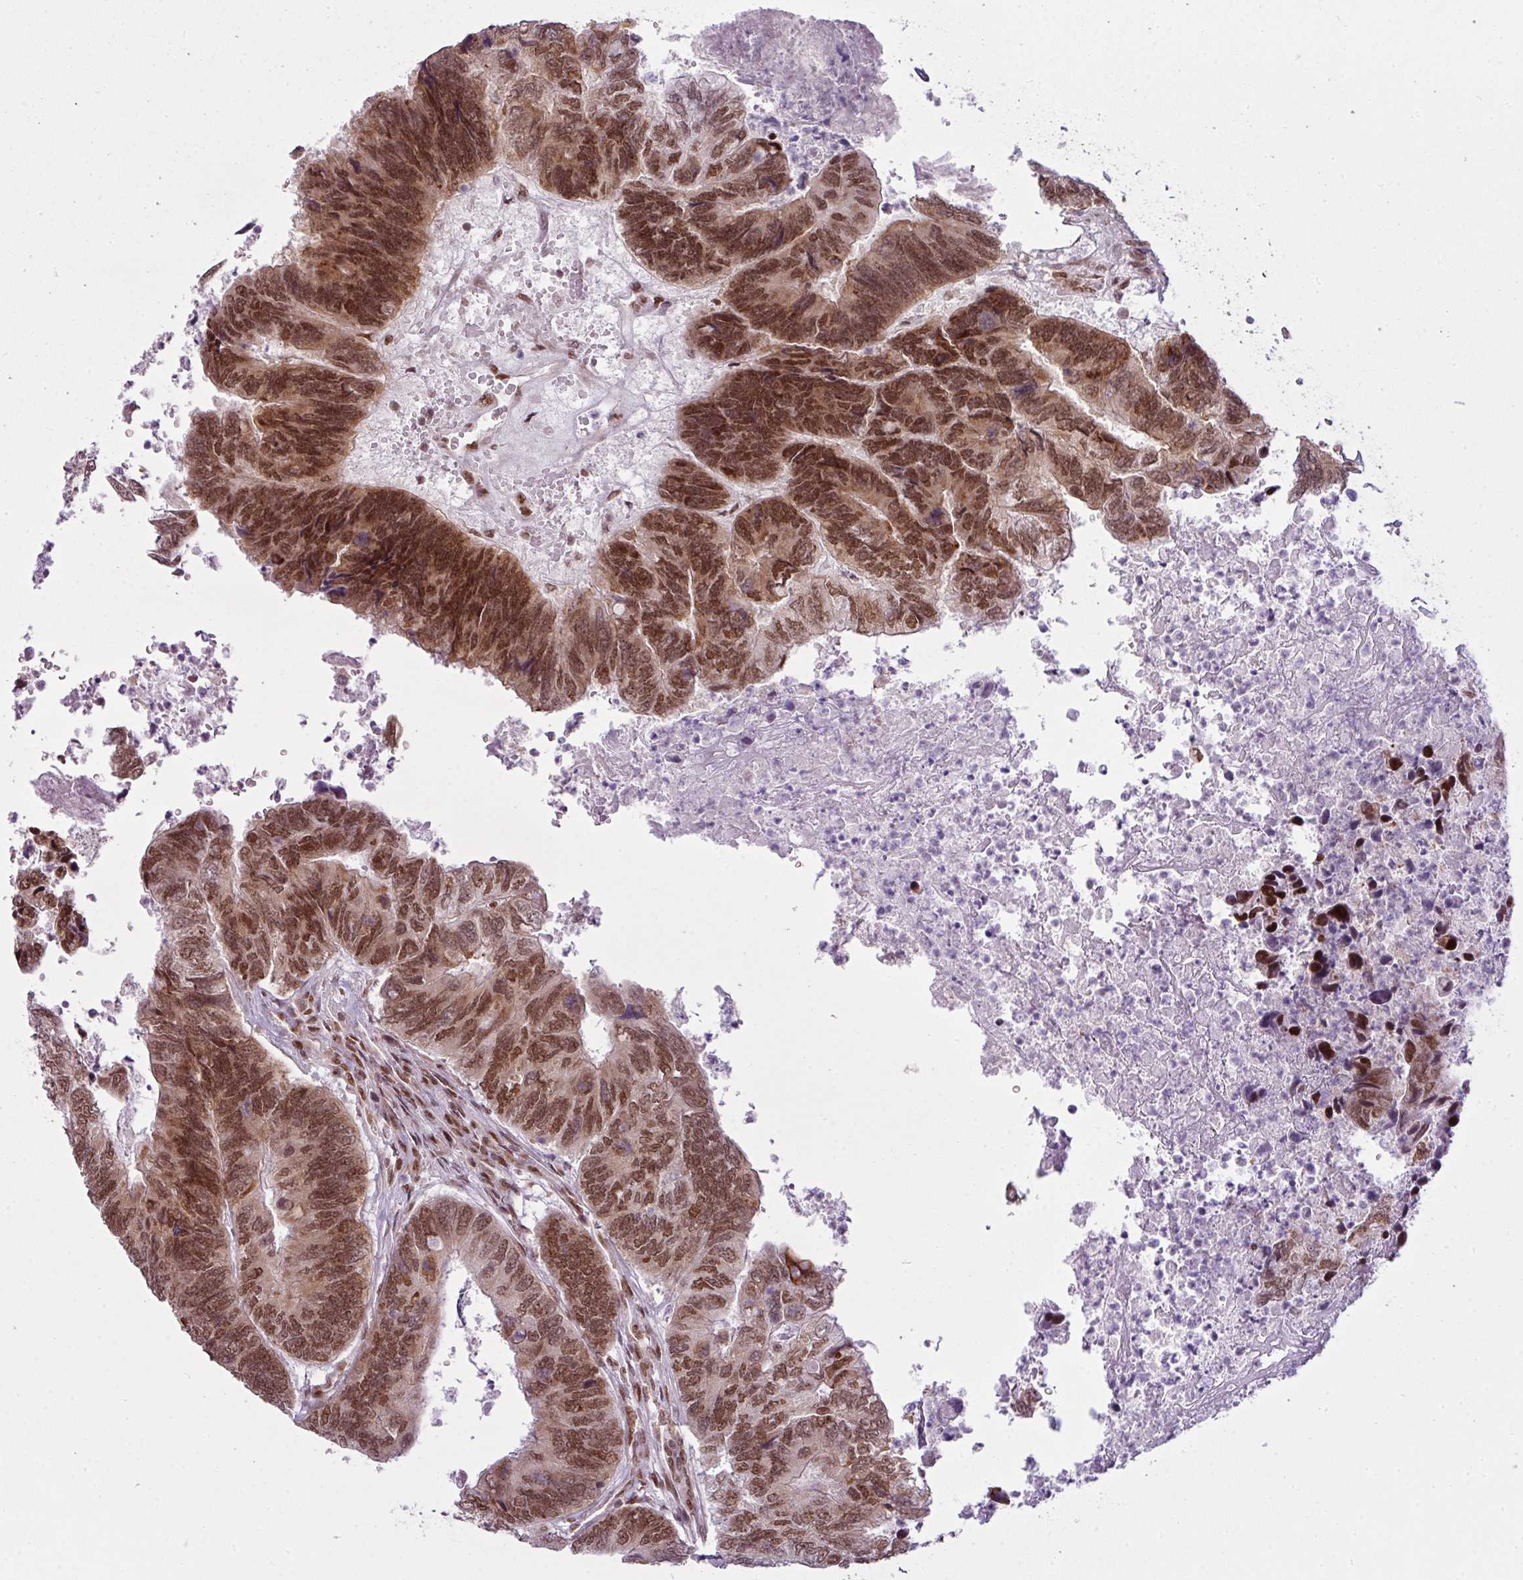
{"staining": {"intensity": "moderate", "quantity": ">75%", "location": "cytoplasmic/membranous,nuclear"}, "tissue": "colorectal cancer", "cell_type": "Tumor cells", "image_type": "cancer", "snomed": [{"axis": "morphology", "description": "Adenocarcinoma, NOS"}, {"axis": "topography", "description": "Colon"}], "caption": "Tumor cells show medium levels of moderate cytoplasmic/membranous and nuclear positivity in about >75% of cells in colorectal cancer.", "gene": "ARL6IP4", "patient": {"sex": "female", "age": 67}}